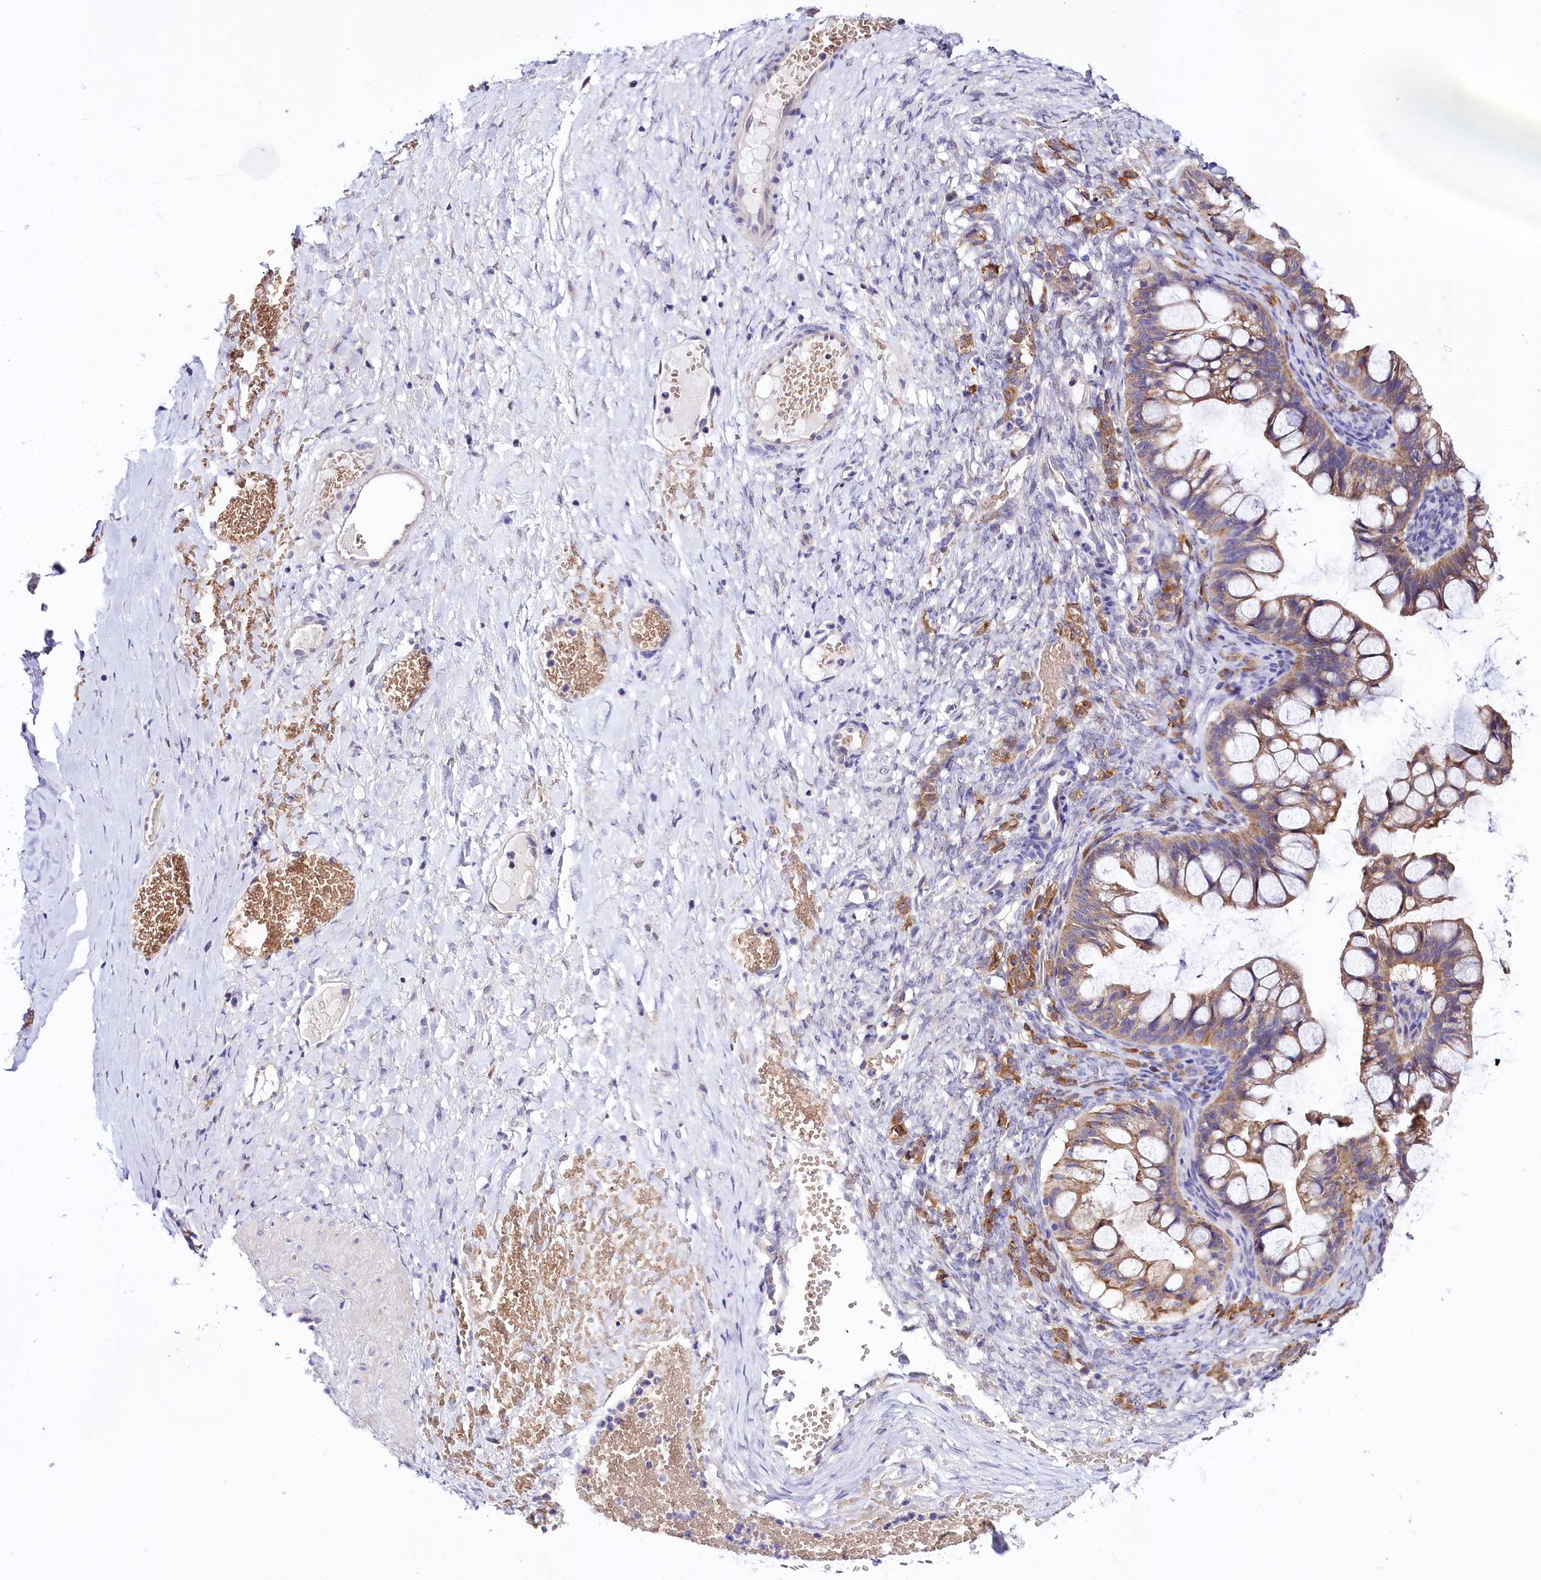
{"staining": {"intensity": "moderate", "quantity": ">75%", "location": "cytoplasmic/membranous"}, "tissue": "ovarian cancer", "cell_type": "Tumor cells", "image_type": "cancer", "snomed": [{"axis": "morphology", "description": "Cystadenocarcinoma, mucinous, NOS"}, {"axis": "topography", "description": "Ovary"}], "caption": "High-magnification brightfield microscopy of mucinous cystadenocarcinoma (ovarian) stained with DAB (brown) and counterstained with hematoxylin (blue). tumor cells exhibit moderate cytoplasmic/membranous expression is seen in approximately>75% of cells.", "gene": "CEP295", "patient": {"sex": "female", "age": 73}}